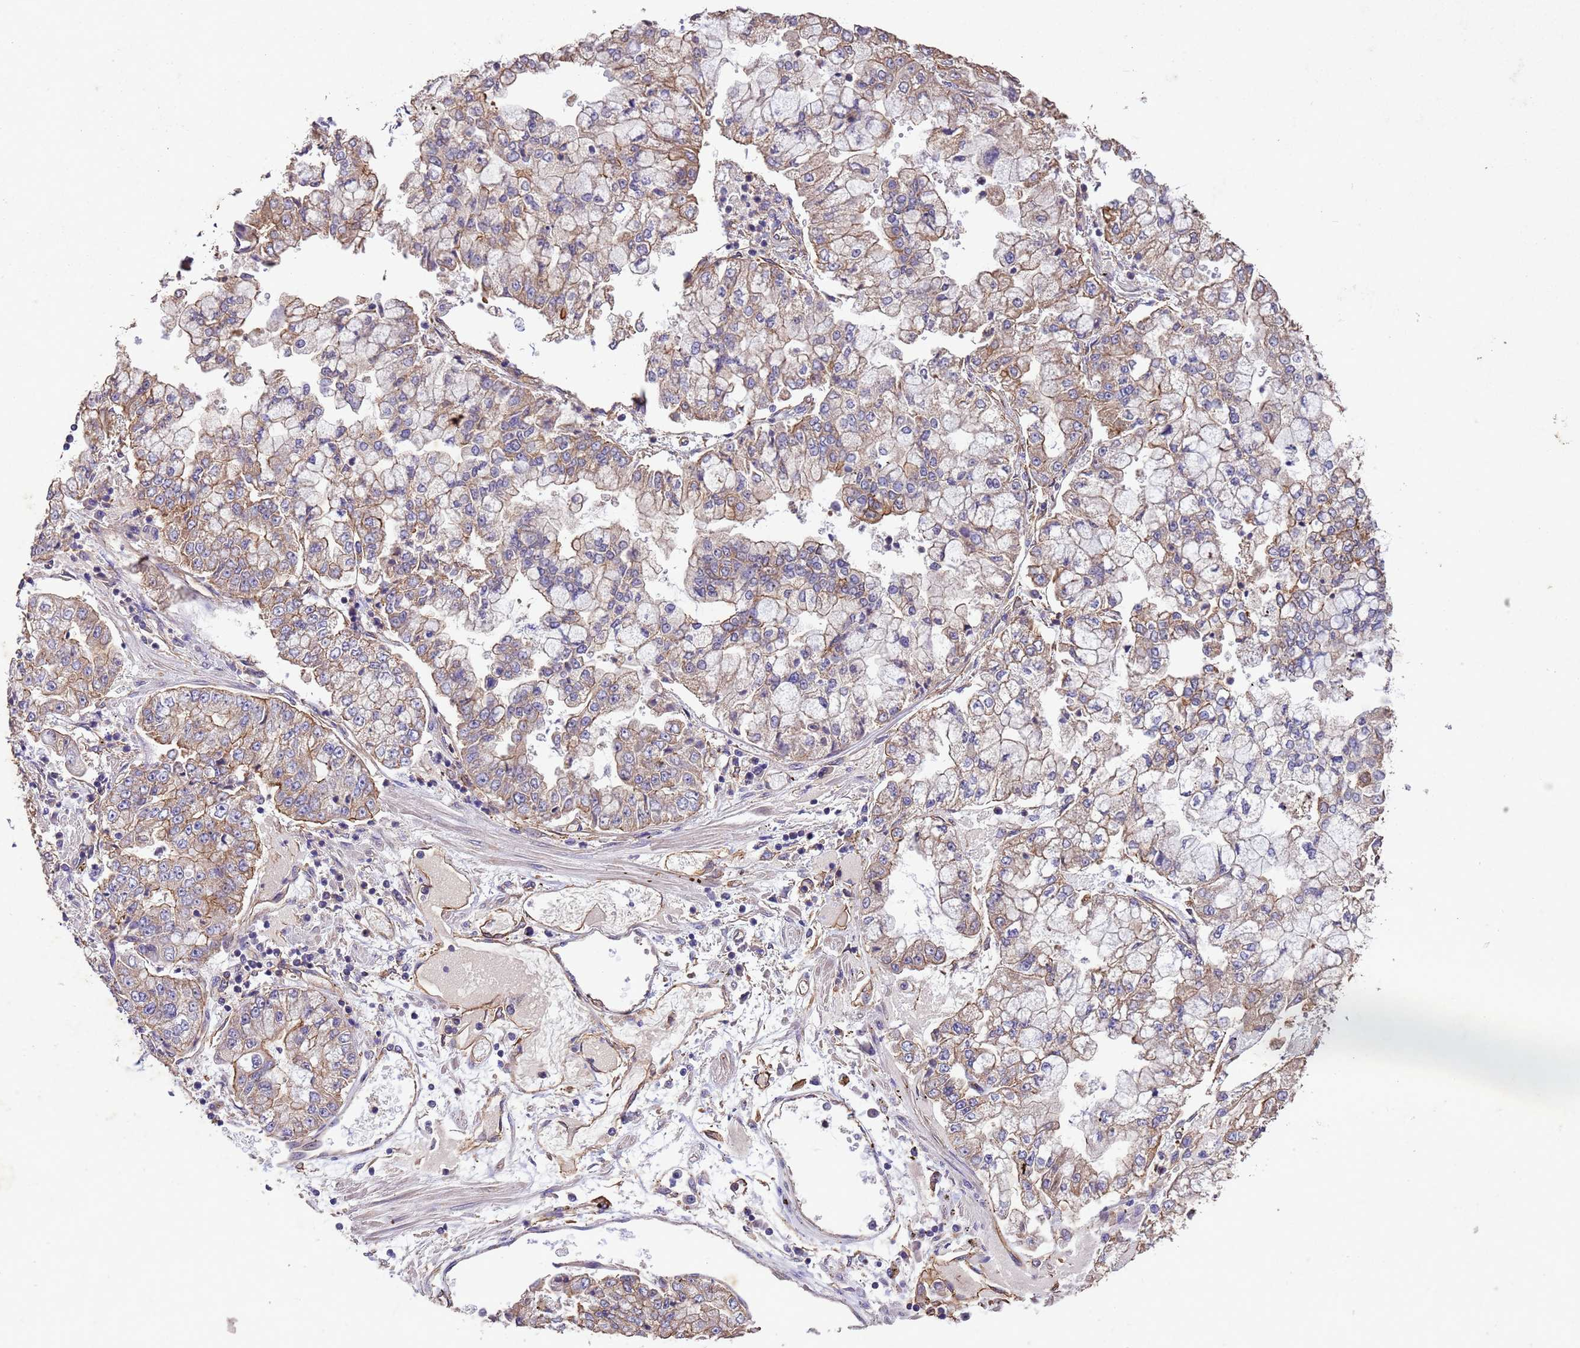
{"staining": {"intensity": "moderate", "quantity": "25%-75%", "location": "cytoplasmic/membranous"}, "tissue": "stomach cancer", "cell_type": "Tumor cells", "image_type": "cancer", "snomed": [{"axis": "morphology", "description": "Adenocarcinoma, NOS"}, {"axis": "topography", "description": "Stomach"}], "caption": "Approximately 25%-75% of tumor cells in adenocarcinoma (stomach) demonstrate moderate cytoplasmic/membranous protein expression as visualized by brown immunohistochemical staining.", "gene": "MTX3", "patient": {"sex": "male", "age": 76}}